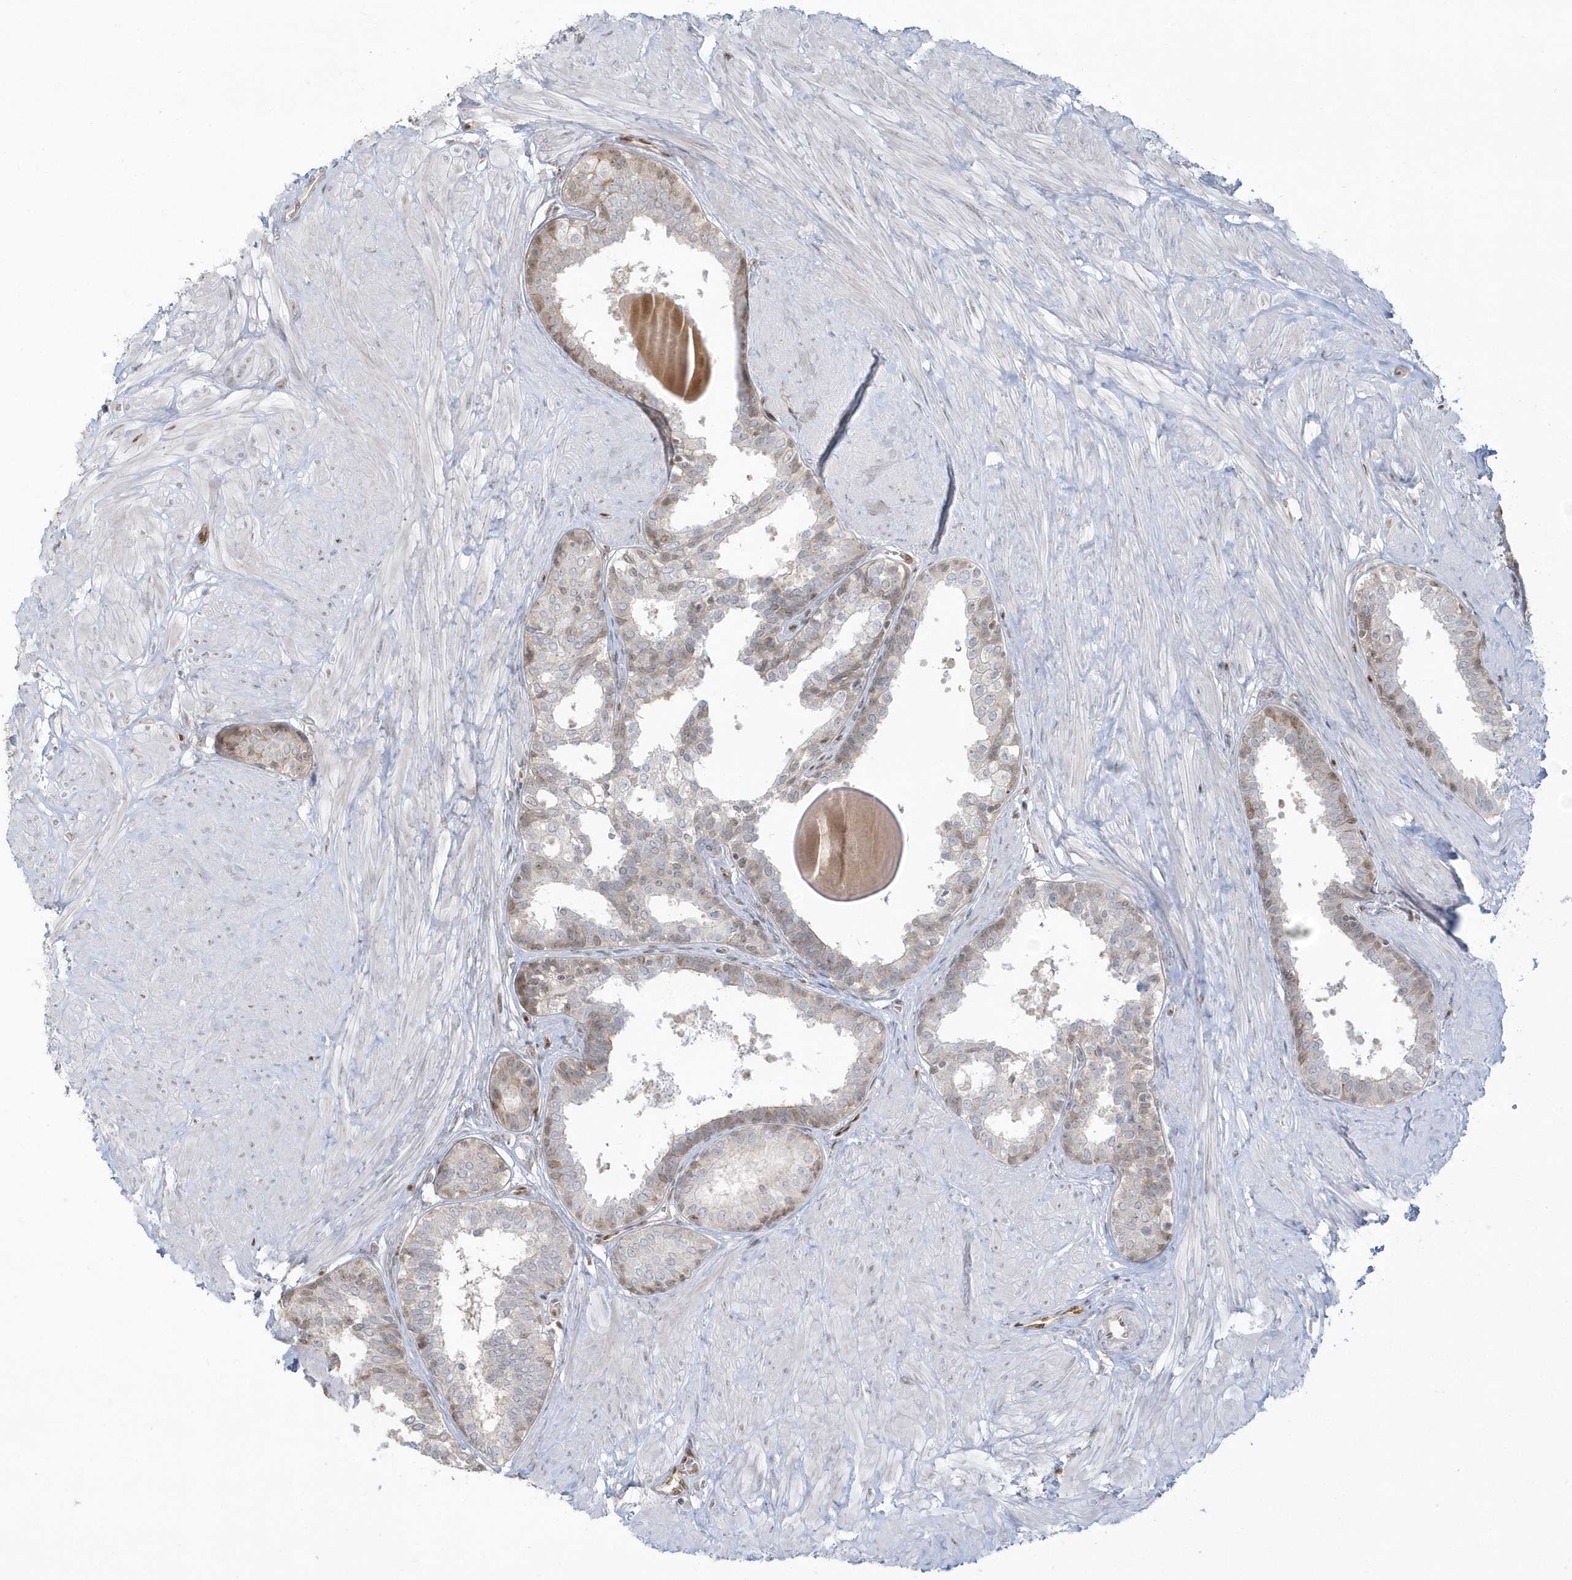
{"staining": {"intensity": "strong", "quantity": "25%-75%", "location": "nuclear"}, "tissue": "prostate", "cell_type": "Glandular cells", "image_type": "normal", "snomed": [{"axis": "morphology", "description": "Normal tissue, NOS"}, {"axis": "topography", "description": "Prostate"}], "caption": "Protein staining by immunohistochemistry (IHC) reveals strong nuclear expression in about 25%-75% of glandular cells in benign prostate. (DAB IHC with brightfield microscopy, high magnification).", "gene": "SUMO2", "patient": {"sex": "male", "age": 48}}